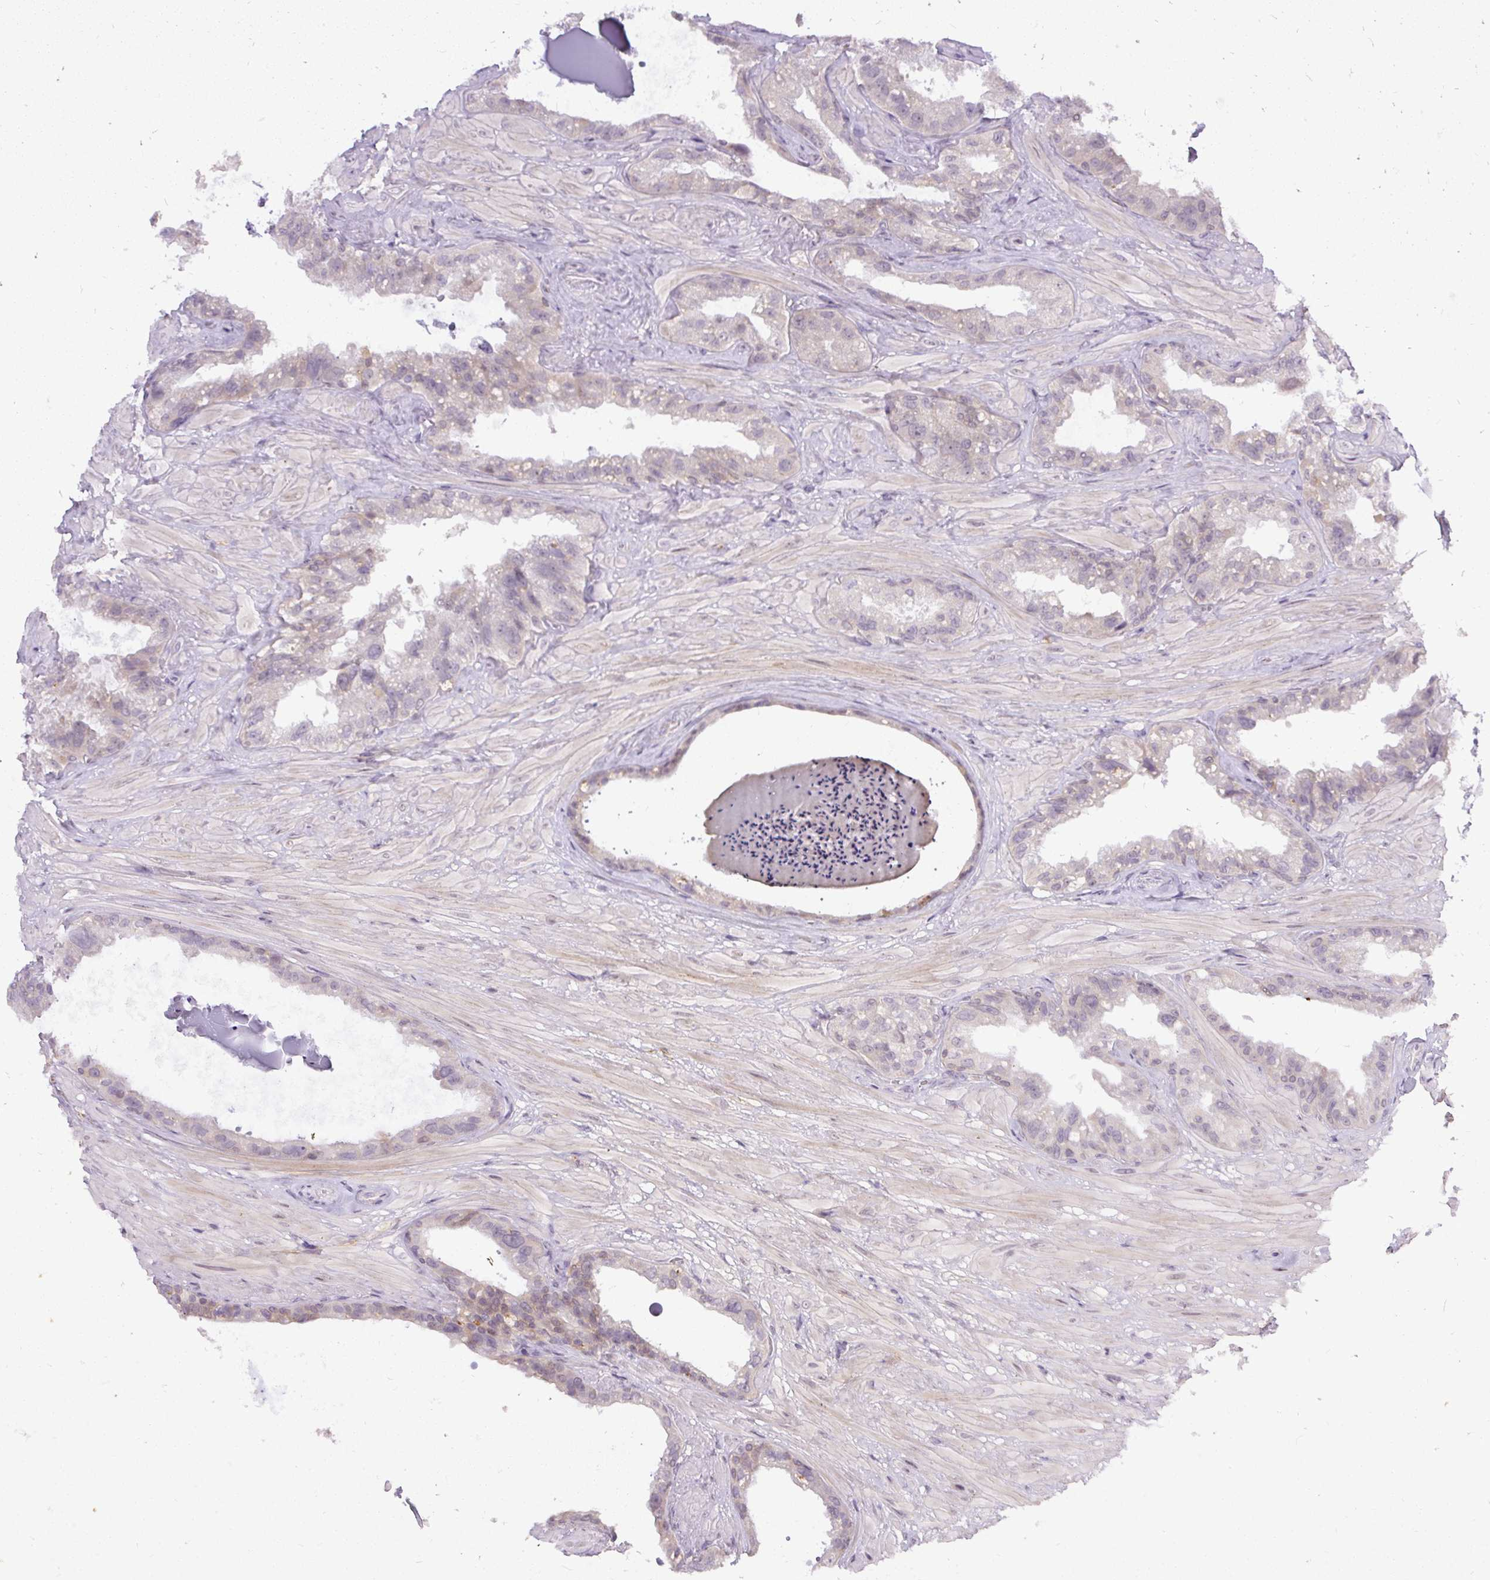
{"staining": {"intensity": "weak", "quantity": "<25%", "location": "nuclear"}, "tissue": "seminal vesicle", "cell_type": "Glandular cells", "image_type": "normal", "snomed": [{"axis": "morphology", "description": "Normal tissue, NOS"}, {"axis": "topography", "description": "Seminal veicle"}, {"axis": "topography", "description": "Peripheral nerve tissue"}], "caption": "Immunohistochemical staining of normal seminal vesicle shows no significant staining in glandular cells.", "gene": "FAM117B", "patient": {"sex": "male", "age": 76}}